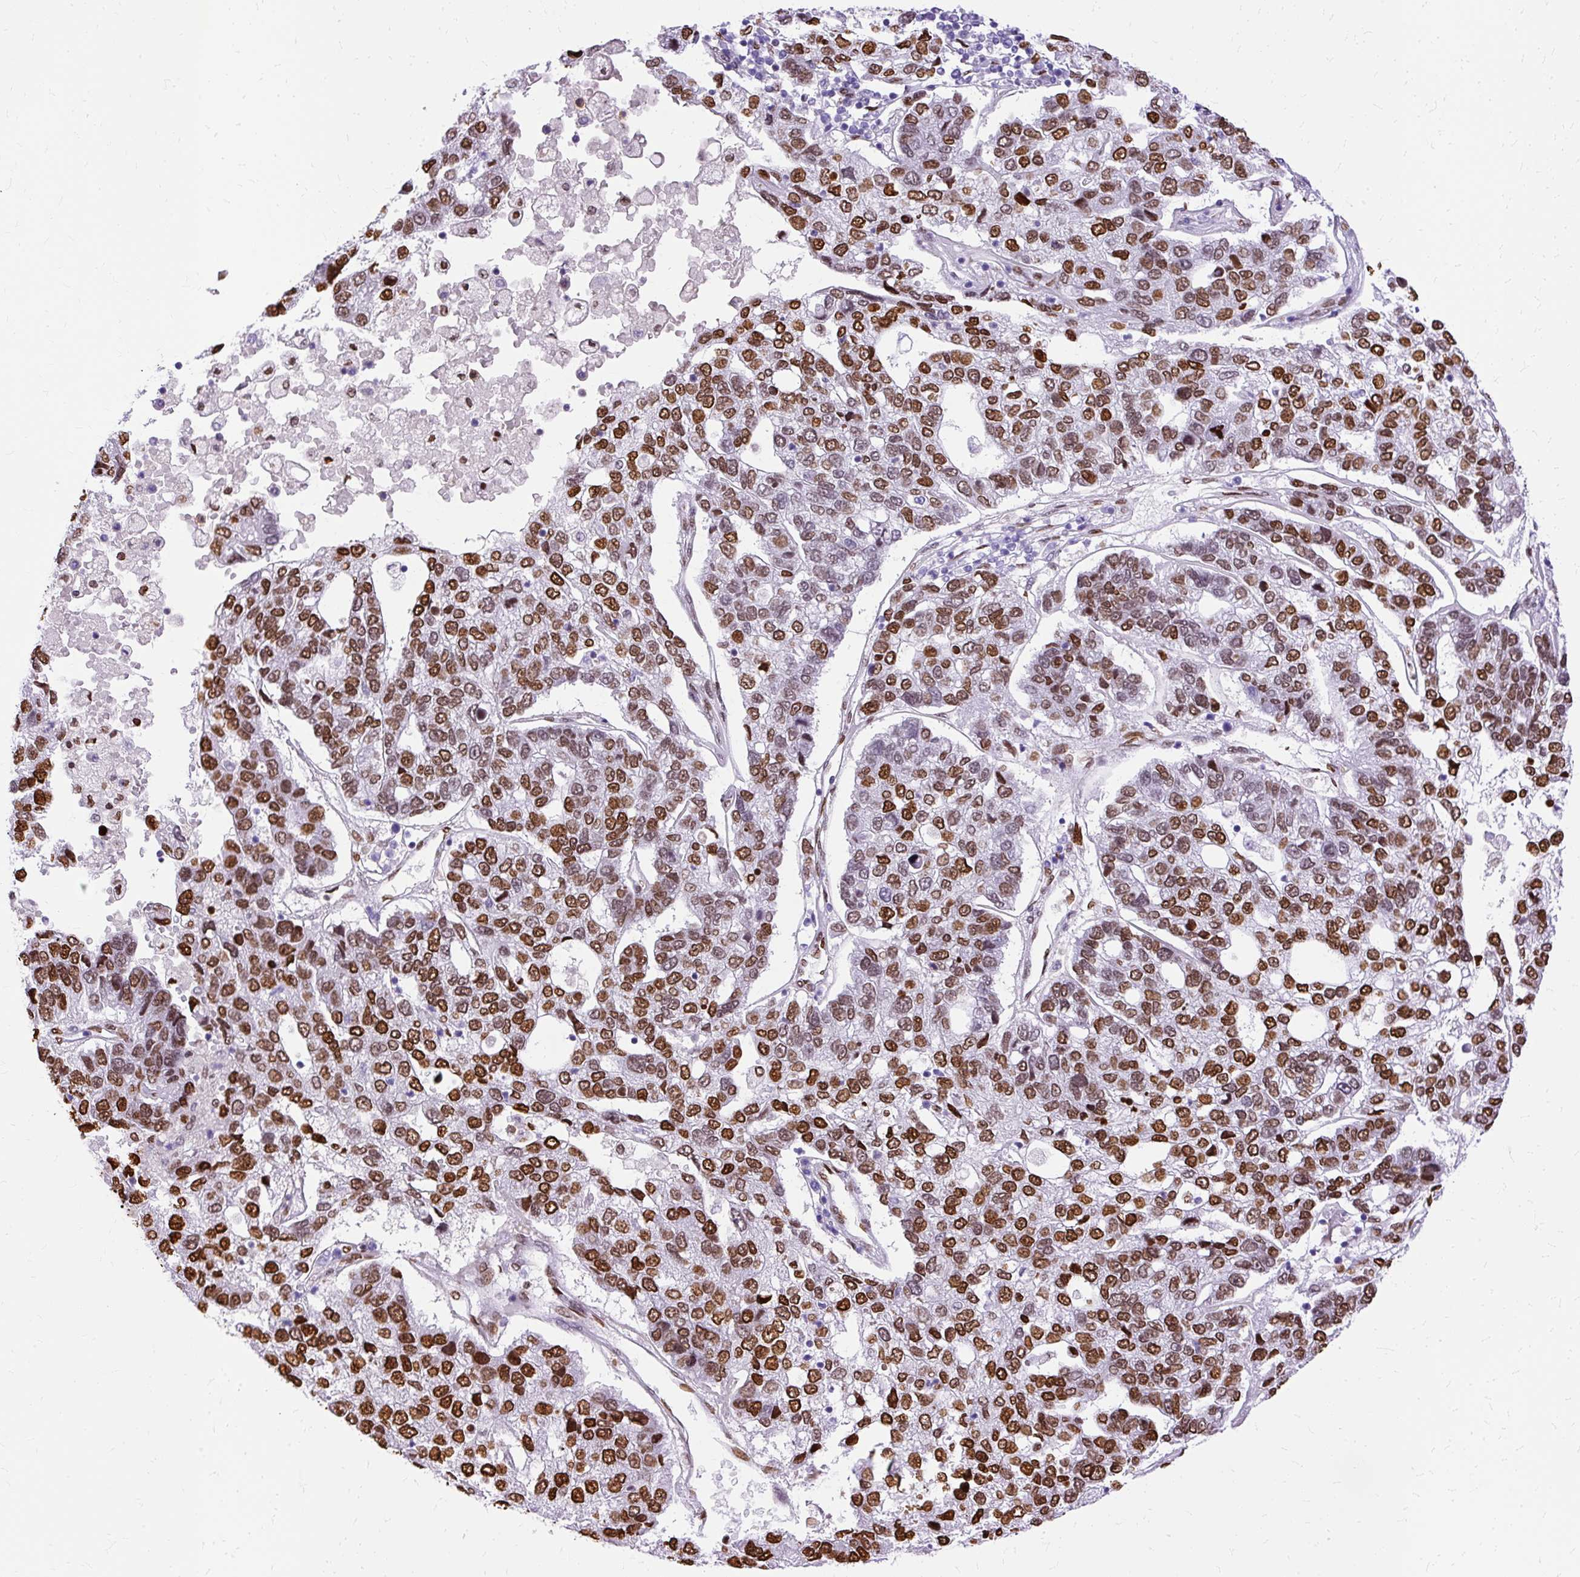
{"staining": {"intensity": "strong", "quantity": ">75%", "location": "nuclear"}, "tissue": "pancreatic cancer", "cell_type": "Tumor cells", "image_type": "cancer", "snomed": [{"axis": "morphology", "description": "Adenocarcinoma, NOS"}, {"axis": "topography", "description": "Pancreas"}], "caption": "A high amount of strong nuclear positivity is identified in approximately >75% of tumor cells in pancreatic adenocarcinoma tissue.", "gene": "TMEM184C", "patient": {"sex": "female", "age": 61}}